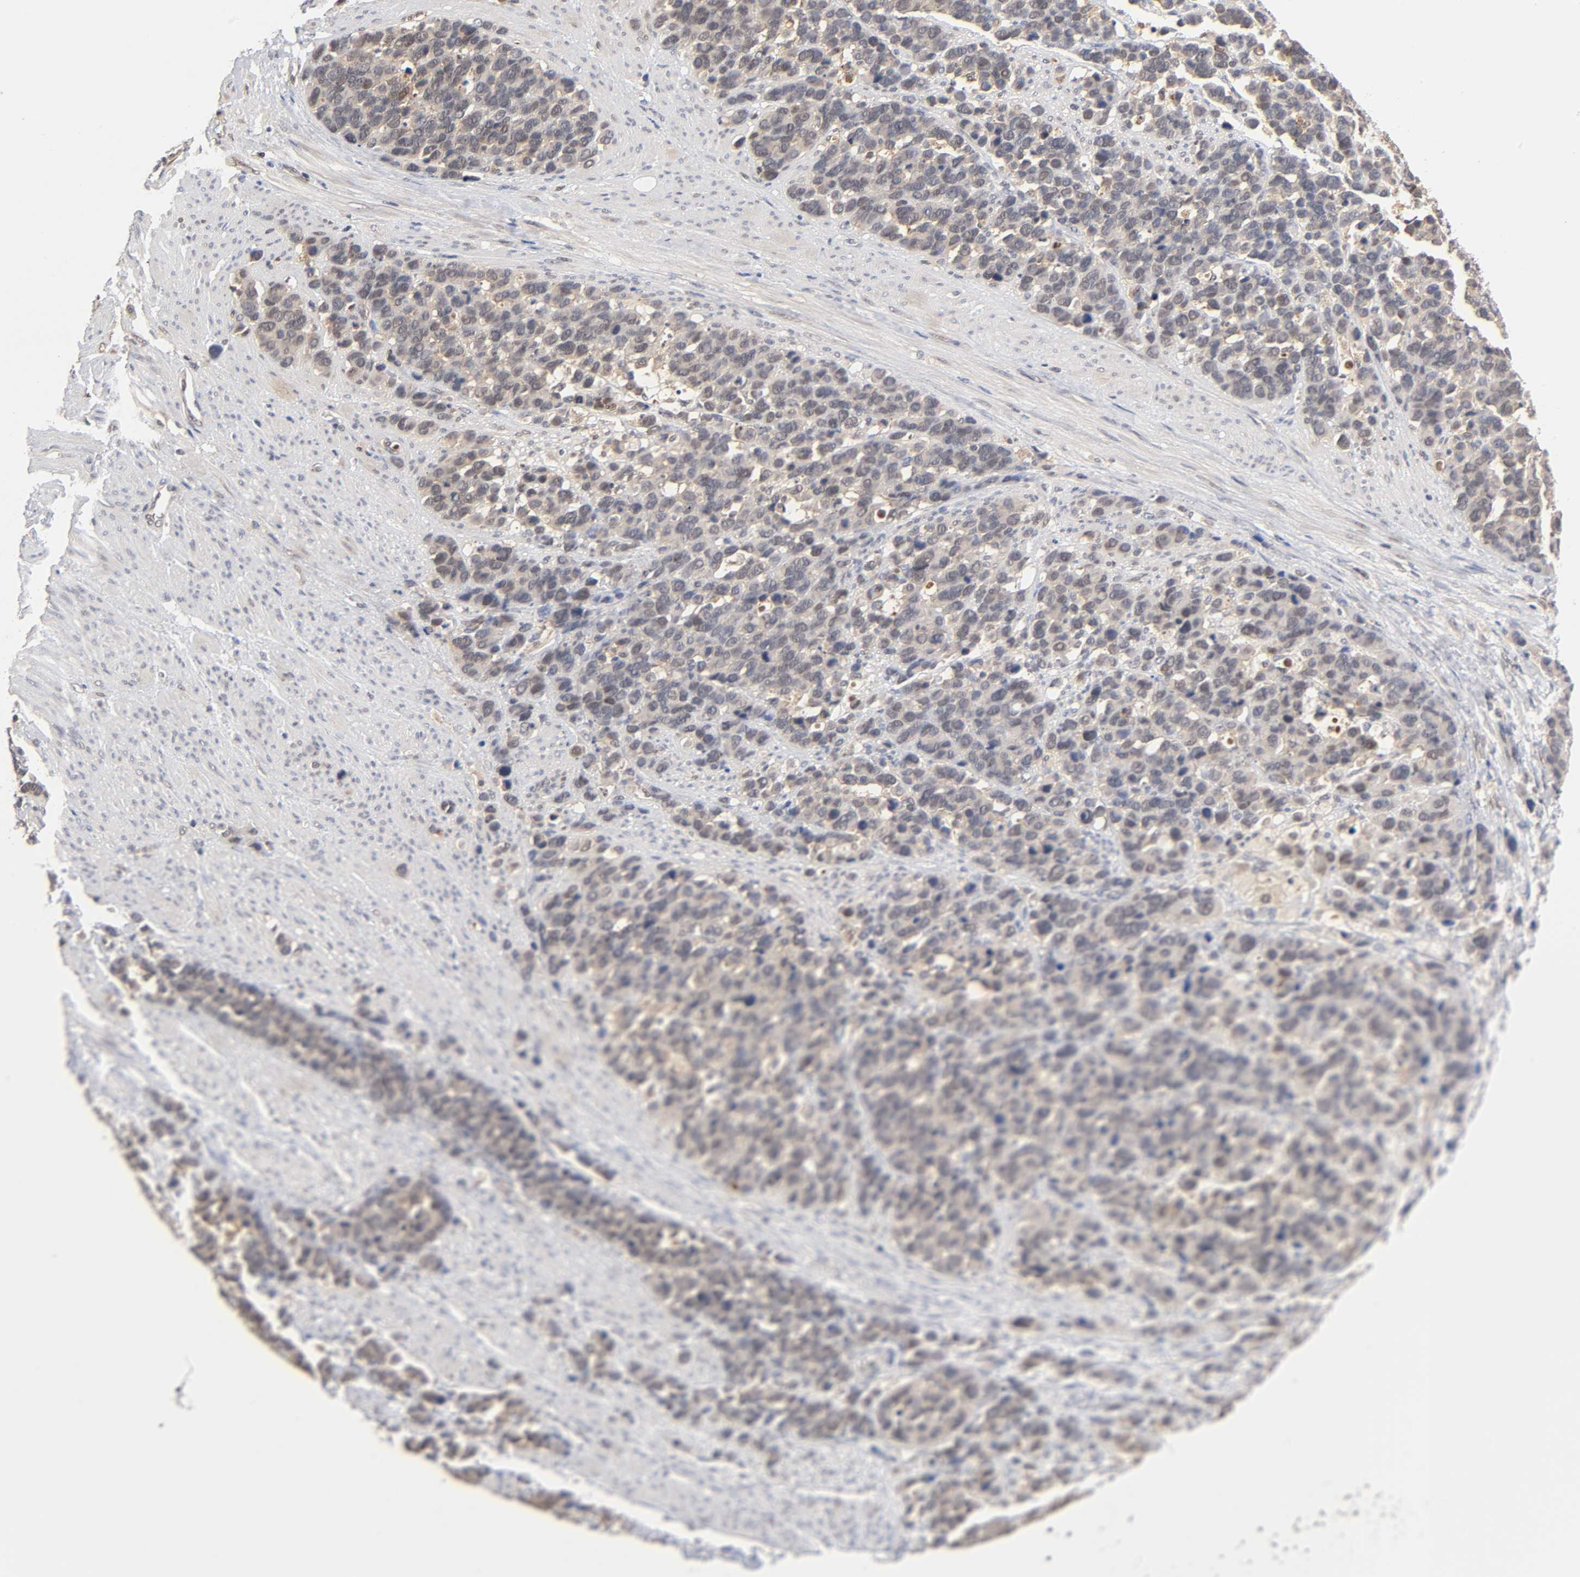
{"staining": {"intensity": "weak", "quantity": "<25%", "location": "cytoplasmic/membranous"}, "tissue": "stomach cancer", "cell_type": "Tumor cells", "image_type": "cancer", "snomed": [{"axis": "morphology", "description": "Adenocarcinoma, NOS"}, {"axis": "topography", "description": "Stomach, upper"}], "caption": "Micrograph shows no significant protein expression in tumor cells of stomach cancer. The staining was performed using DAB to visualize the protein expression in brown, while the nuclei were stained in blue with hematoxylin (Magnification: 20x).", "gene": "DFFB", "patient": {"sex": "male", "age": 71}}